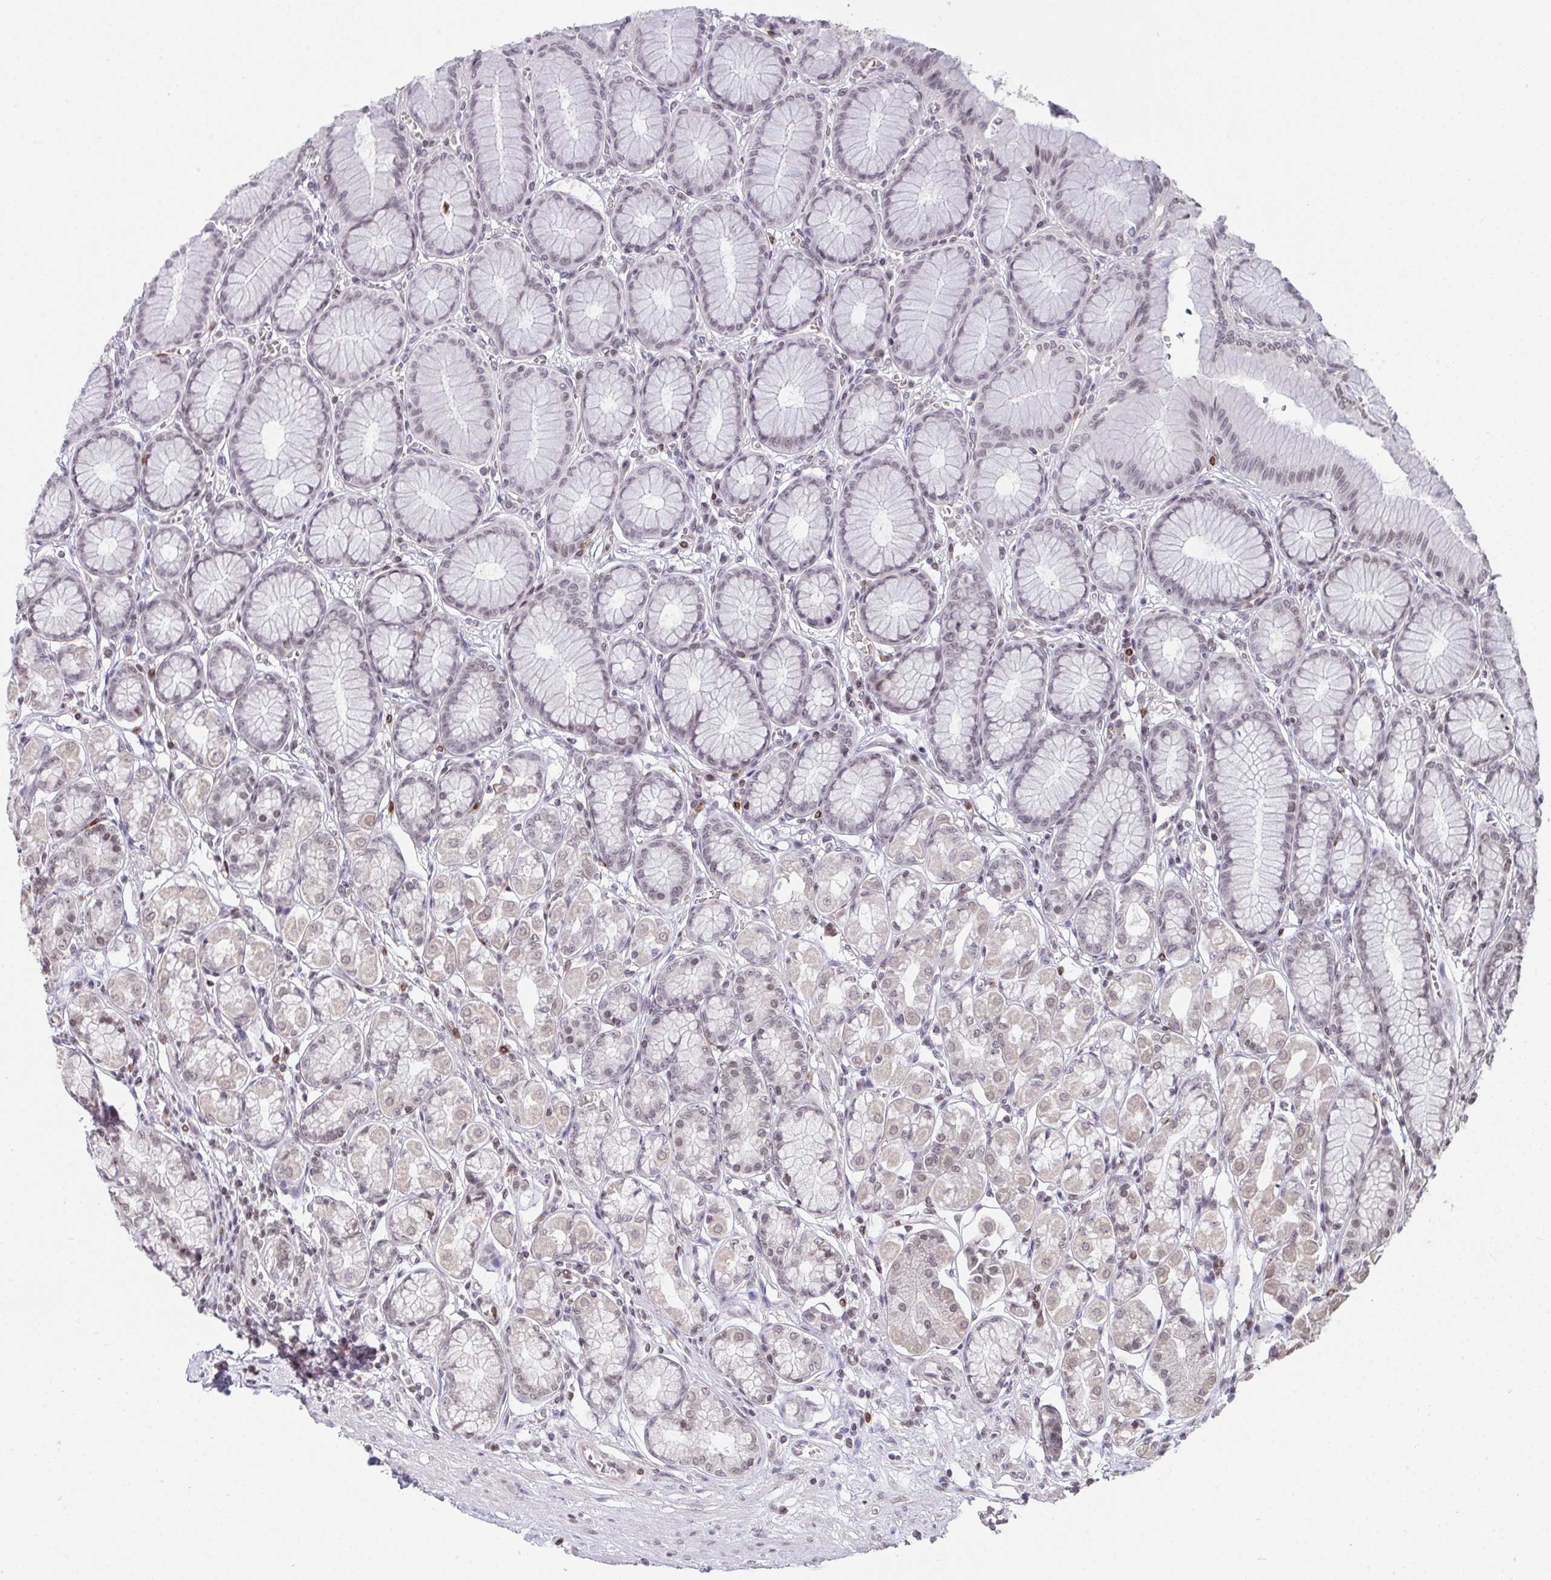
{"staining": {"intensity": "moderate", "quantity": "25%-75%", "location": "cytoplasmic/membranous,nuclear"}, "tissue": "stomach", "cell_type": "Glandular cells", "image_type": "normal", "snomed": [{"axis": "morphology", "description": "Normal tissue, NOS"}, {"axis": "topography", "description": "Stomach"}, {"axis": "topography", "description": "Stomach, lower"}], "caption": "DAB immunohistochemical staining of benign stomach demonstrates moderate cytoplasmic/membranous,nuclear protein expression in about 25%-75% of glandular cells. The staining was performed using DAB (3,3'-diaminobenzidine) to visualize the protein expression in brown, while the nuclei were stained in blue with hematoxylin (Magnification: 20x).", "gene": "NIP7", "patient": {"sex": "male", "age": 76}}